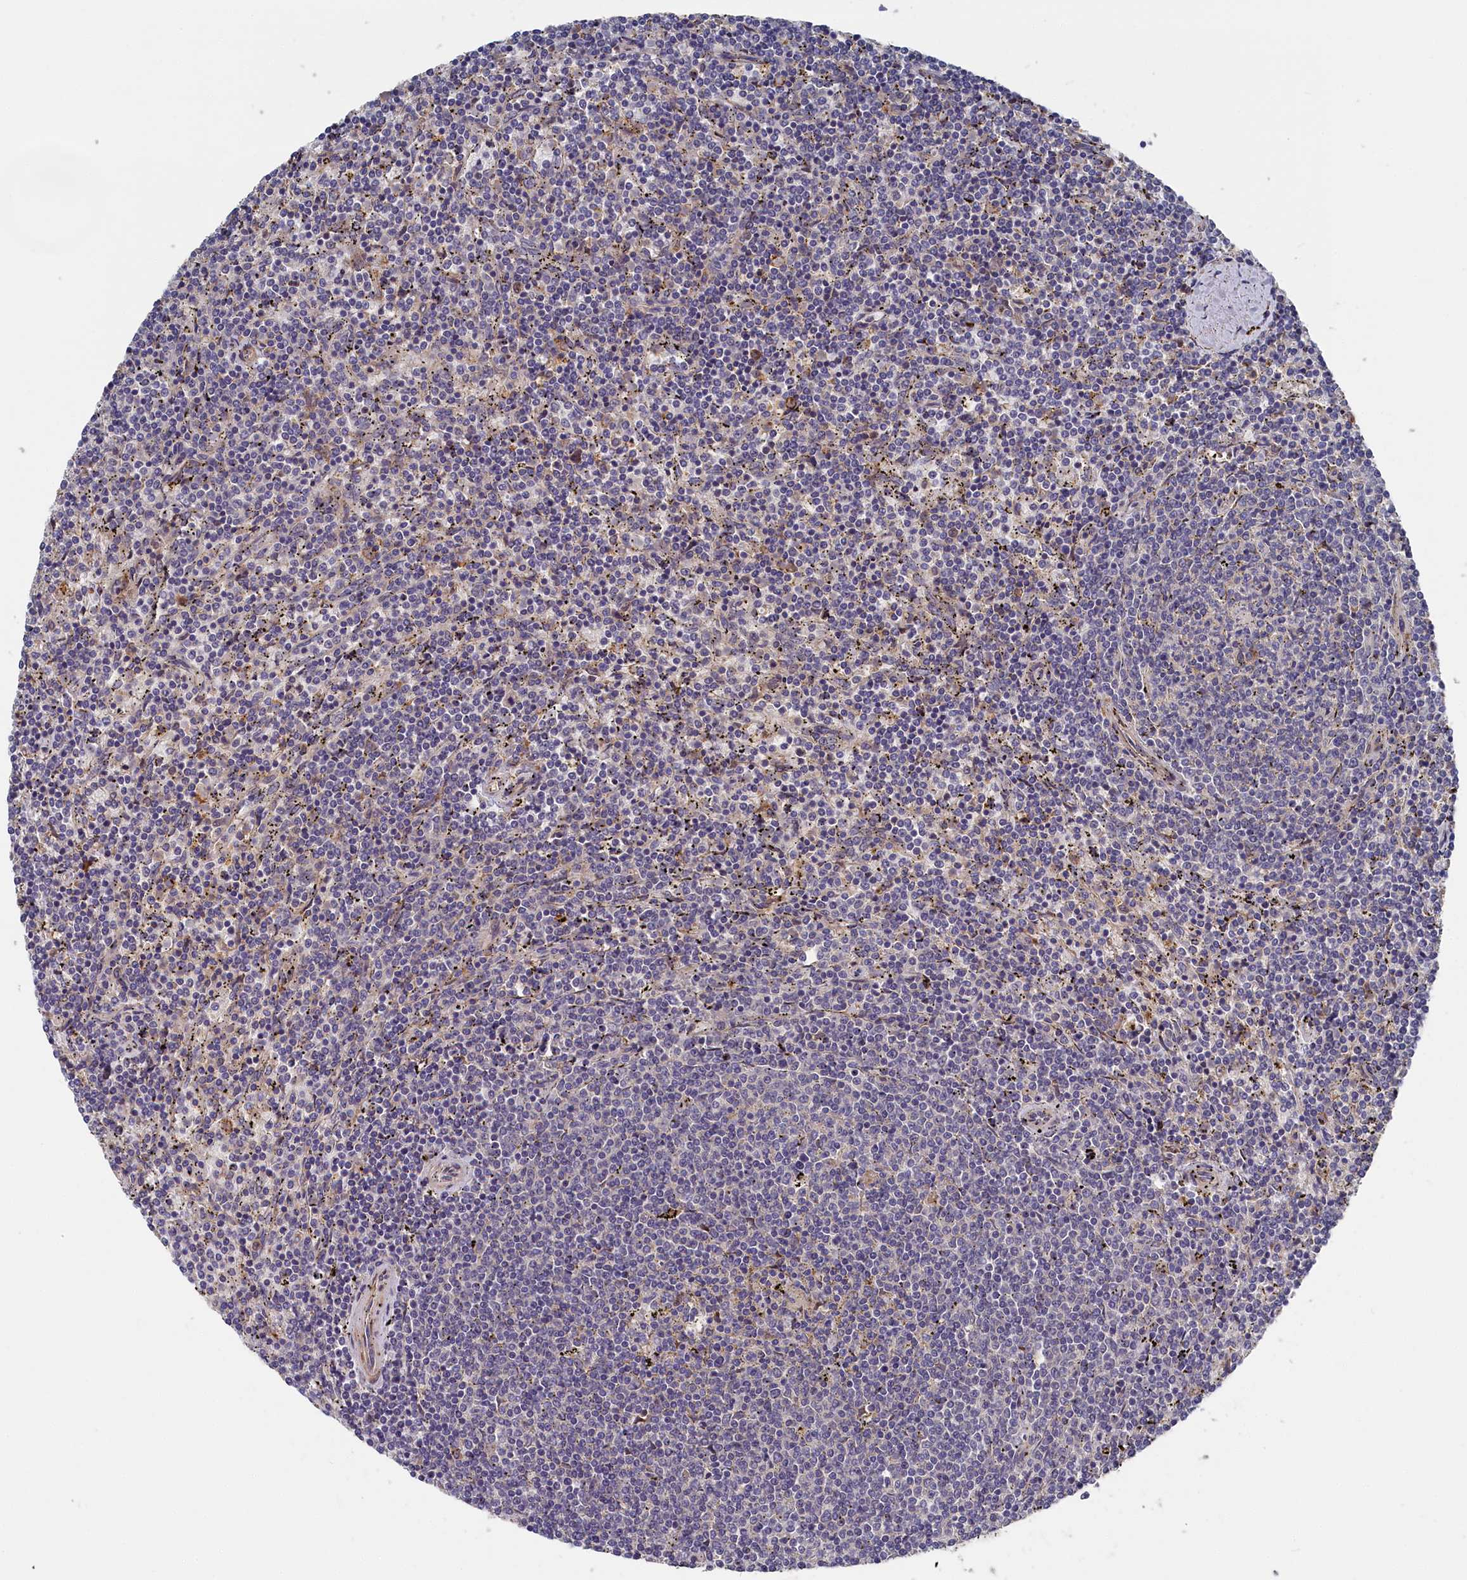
{"staining": {"intensity": "negative", "quantity": "none", "location": "none"}, "tissue": "lymphoma", "cell_type": "Tumor cells", "image_type": "cancer", "snomed": [{"axis": "morphology", "description": "Malignant lymphoma, non-Hodgkin's type, Low grade"}, {"axis": "topography", "description": "Spleen"}], "caption": "IHC micrograph of lymphoma stained for a protein (brown), which reveals no expression in tumor cells.", "gene": "CYB5D2", "patient": {"sex": "female", "age": 50}}